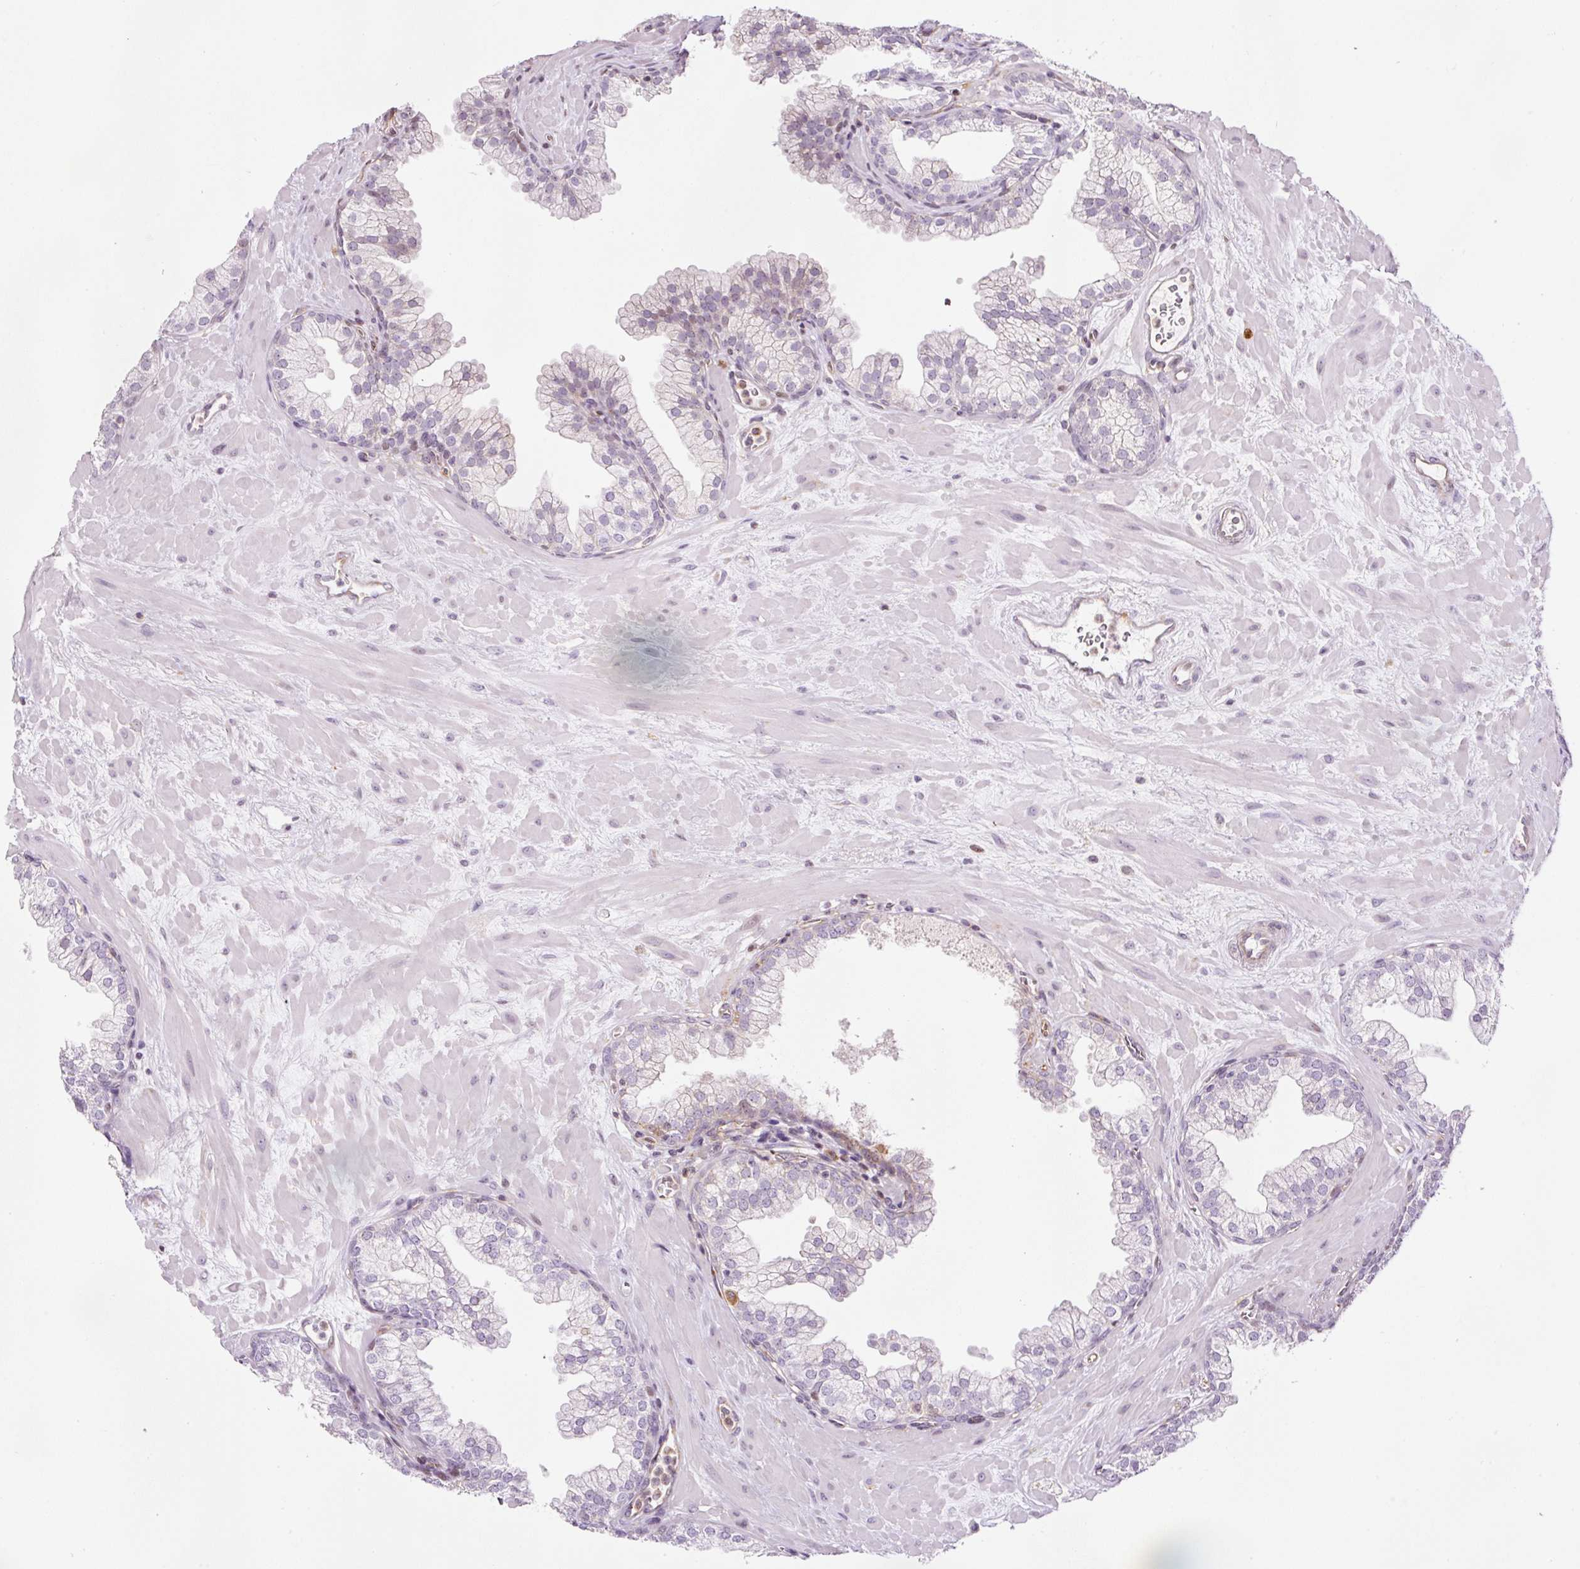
{"staining": {"intensity": "weak", "quantity": "<25%", "location": "cytoplasmic/membranous"}, "tissue": "prostate", "cell_type": "Glandular cells", "image_type": "normal", "snomed": [{"axis": "morphology", "description": "Normal tissue, NOS"}, {"axis": "topography", "description": "Prostate"}, {"axis": "topography", "description": "Peripheral nerve tissue"}], "caption": "High magnification brightfield microscopy of normal prostate stained with DAB (3,3'-diaminobenzidine) (brown) and counterstained with hematoxylin (blue): glandular cells show no significant expression.", "gene": "SCNM1", "patient": {"sex": "male", "age": 61}}